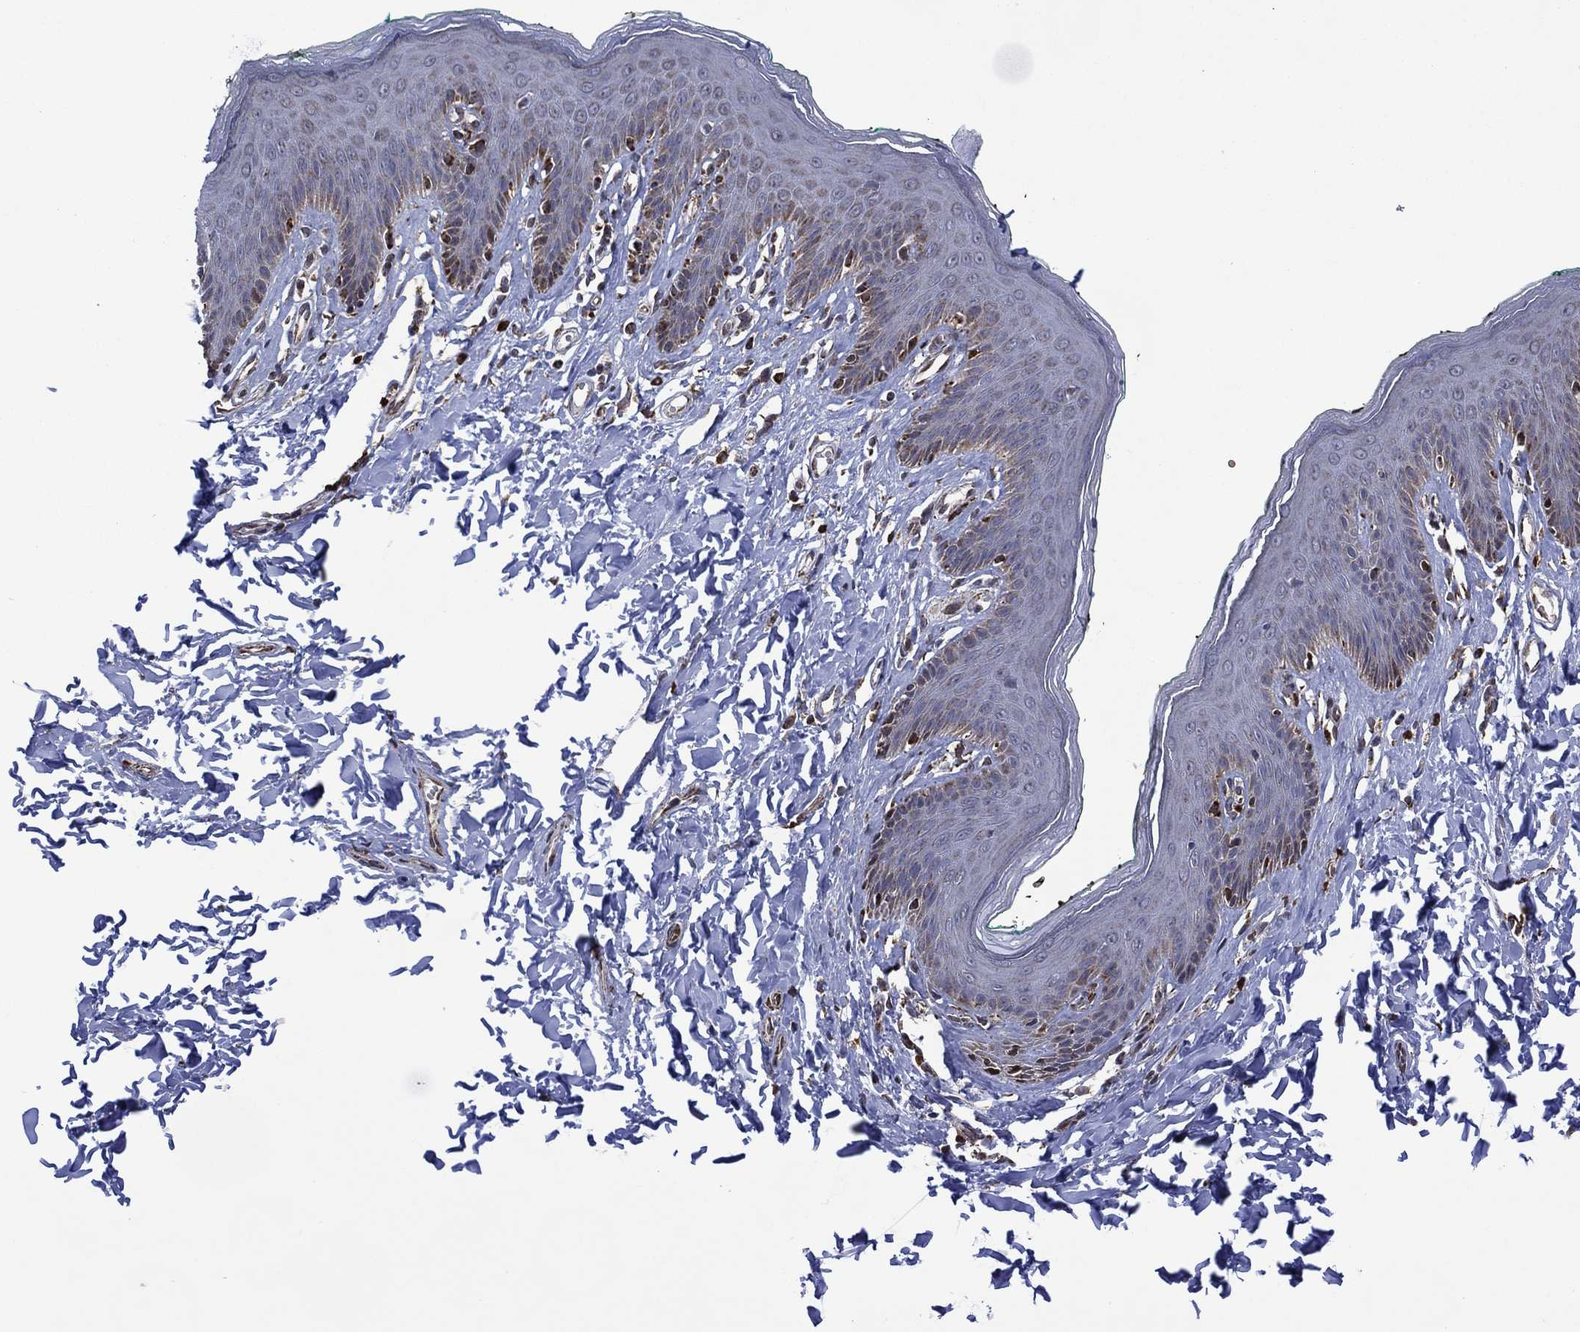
{"staining": {"intensity": "negative", "quantity": "none", "location": "none"}, "tissue": "skin", "cell_type": "Epidermal cells", "image_type": "normal", "snomed": [{"axis": "morphology", "description": "Normal tissue, NOS"}, {"axis": "topography", "description": "Vulva"}], "caption": "The micrograph displays no staining of epidermal cells in benign skin.", "gene": "HTD2", "patient": {"sex": "female", "age": 66}}